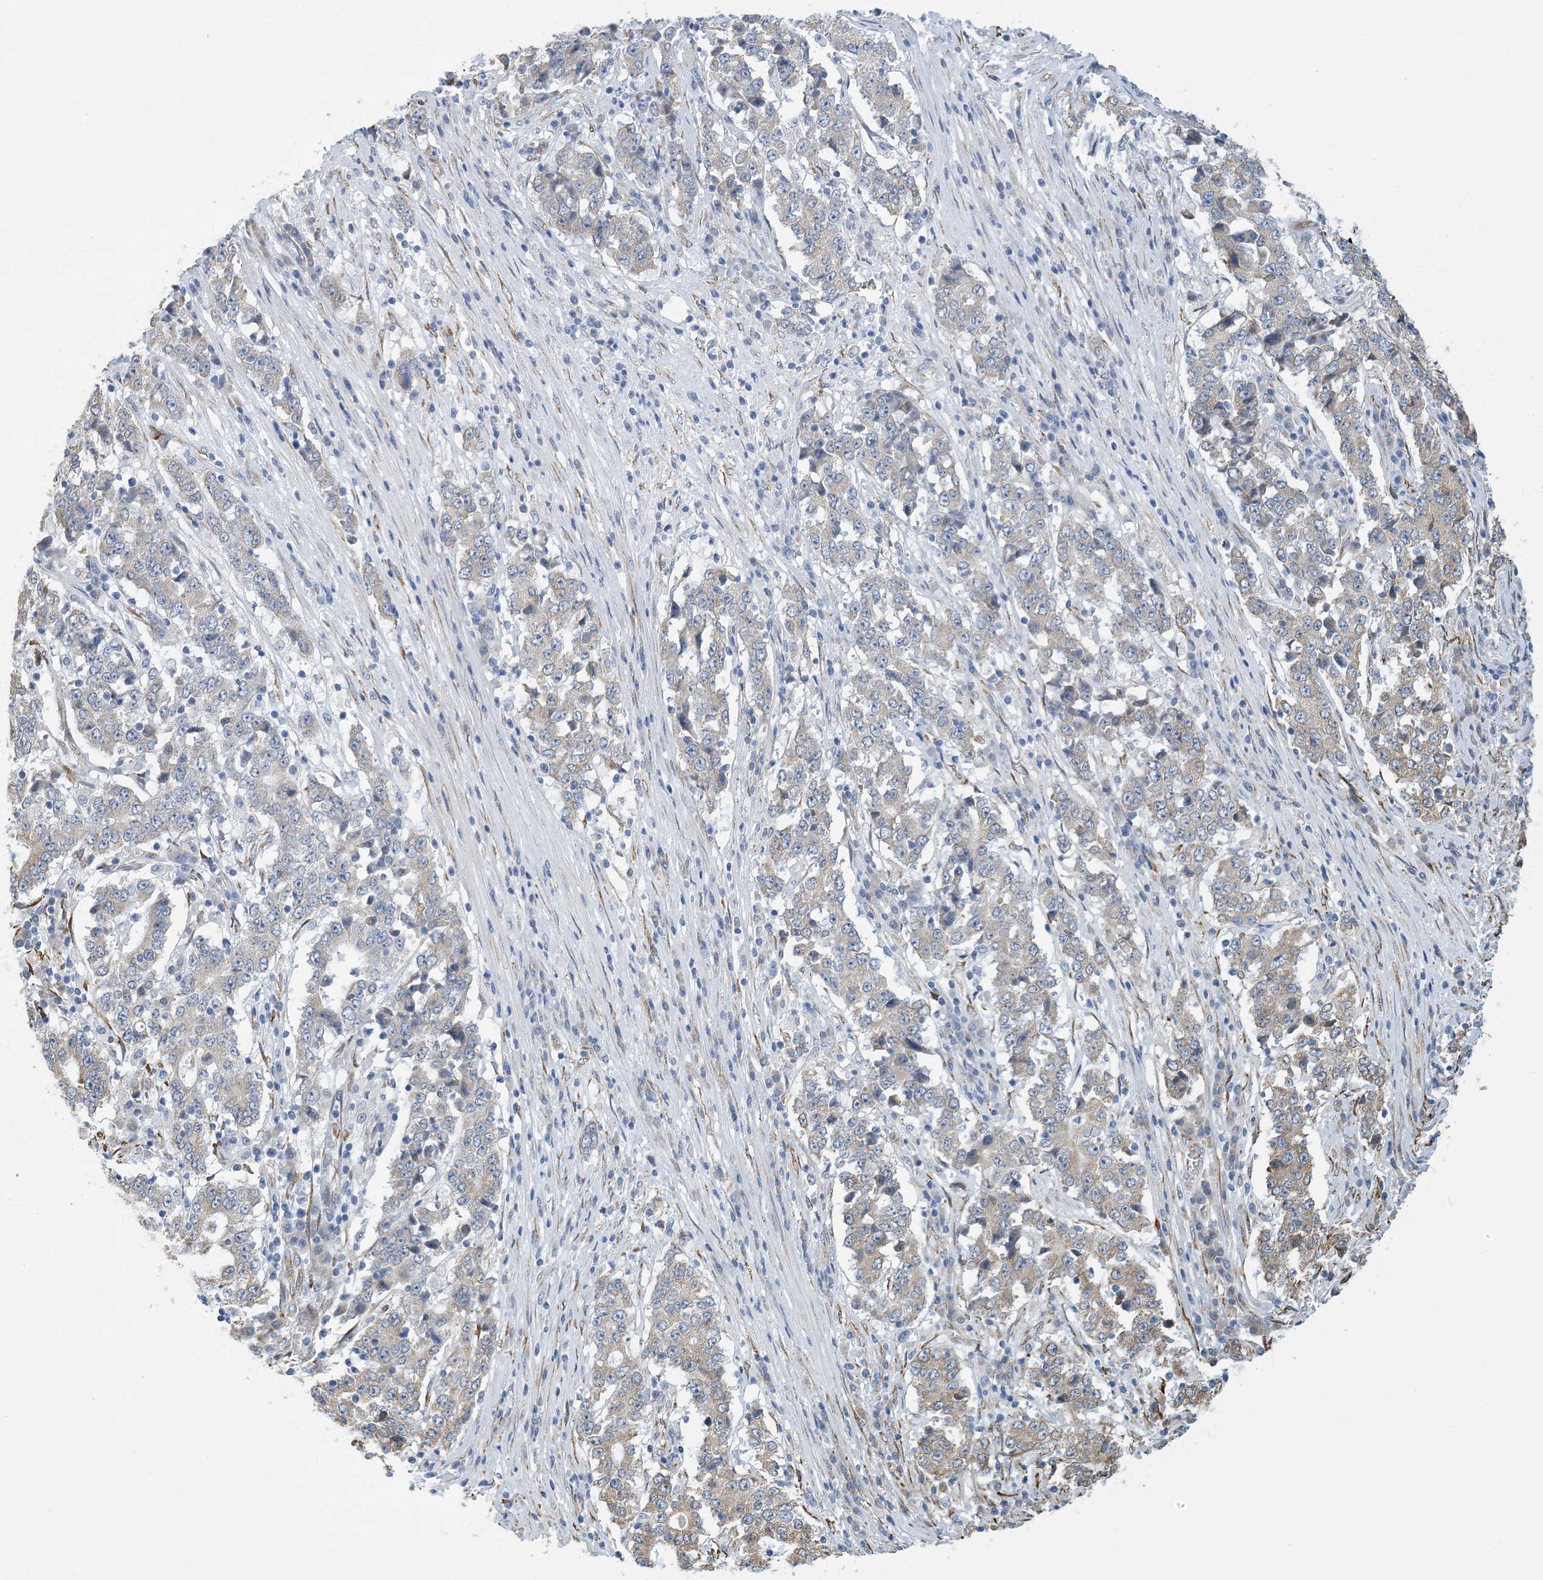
{"staining": {"intensity": "weak", "quantity": "25%-75%", "location": "cytoplasmic/membranous"}, "tissue": "stomach cancer", "cell_type": "Tumor cells", "image_type": "cancer", "snomed": [{"axis": "morphology", "description": "Adenocarcinoma, NOS"}, {"axis": "topography", "description": "Stomach"}], "caption": "This image reveals stomach cancer stained with immunohistochemistry (IHC) to label a protein in brown. The cytoplasmic/membranous of tumor cells show weak positivity for the protein. Nuclei are counter-stained blue.", "gene": "CCDC14", "patient": {"sex": "male", "age": 59}}